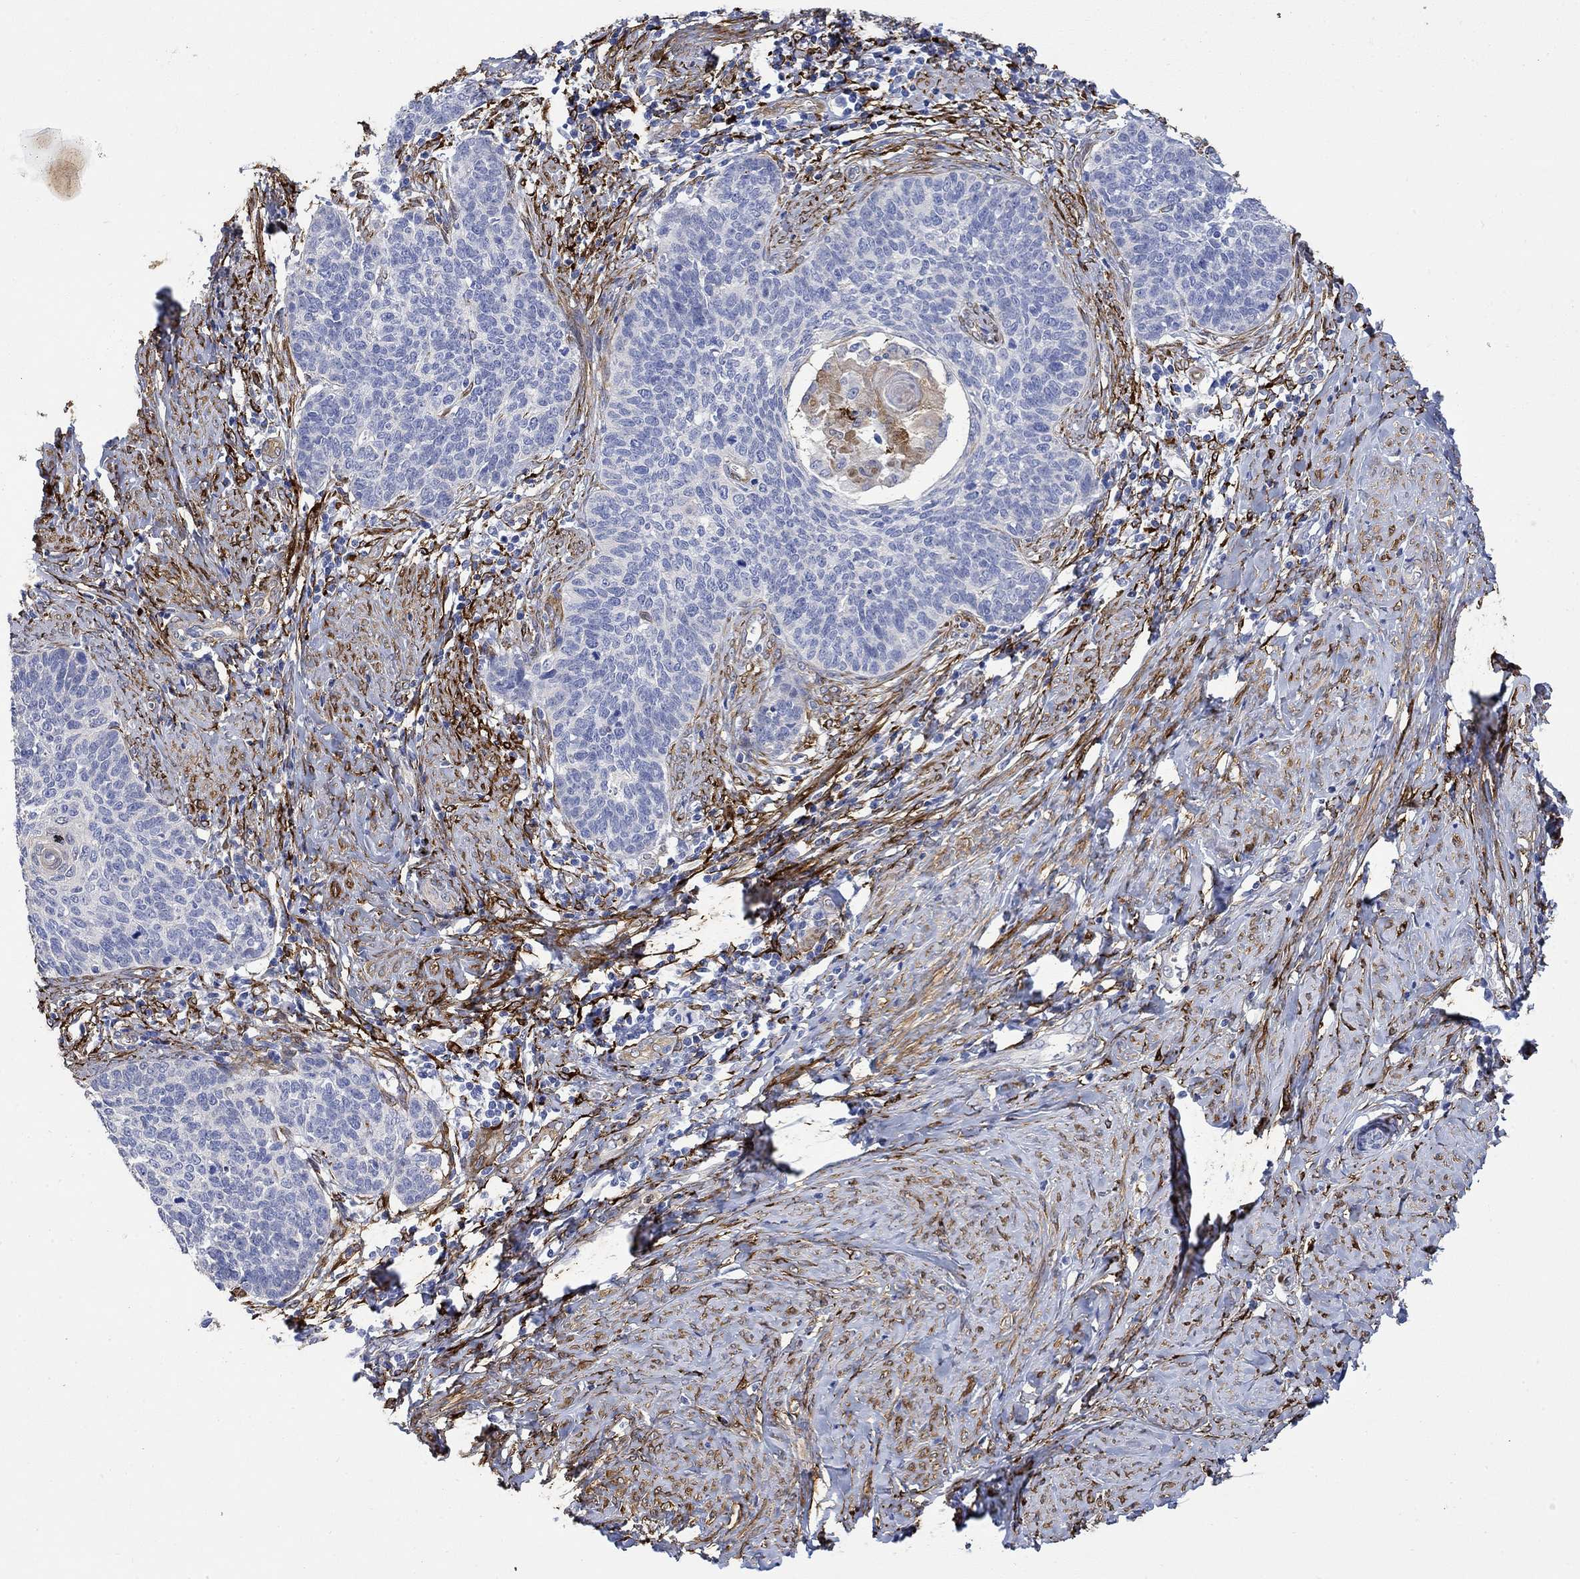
{"staining": {"intensity": "negative", "quantity": "none", "location": "none"}, "tissue": "cervical cancer", "cell_type": "Tumor cells", "image_type": "cancer", "snomed": [{"axis": "morphology", "description": "Normal tissue, NOS"}, {"axis": "morphology", "description": "Squamous cell carcinoma, NOS"}, {"axis": "topography", "description": "Cervix"}], "caption": "Cervical cancer was stained to show a protein in brown. There is no significant staining in tumor cells.", "gene": "TGM2", "patient": {"sex": "female", "age": 39}}